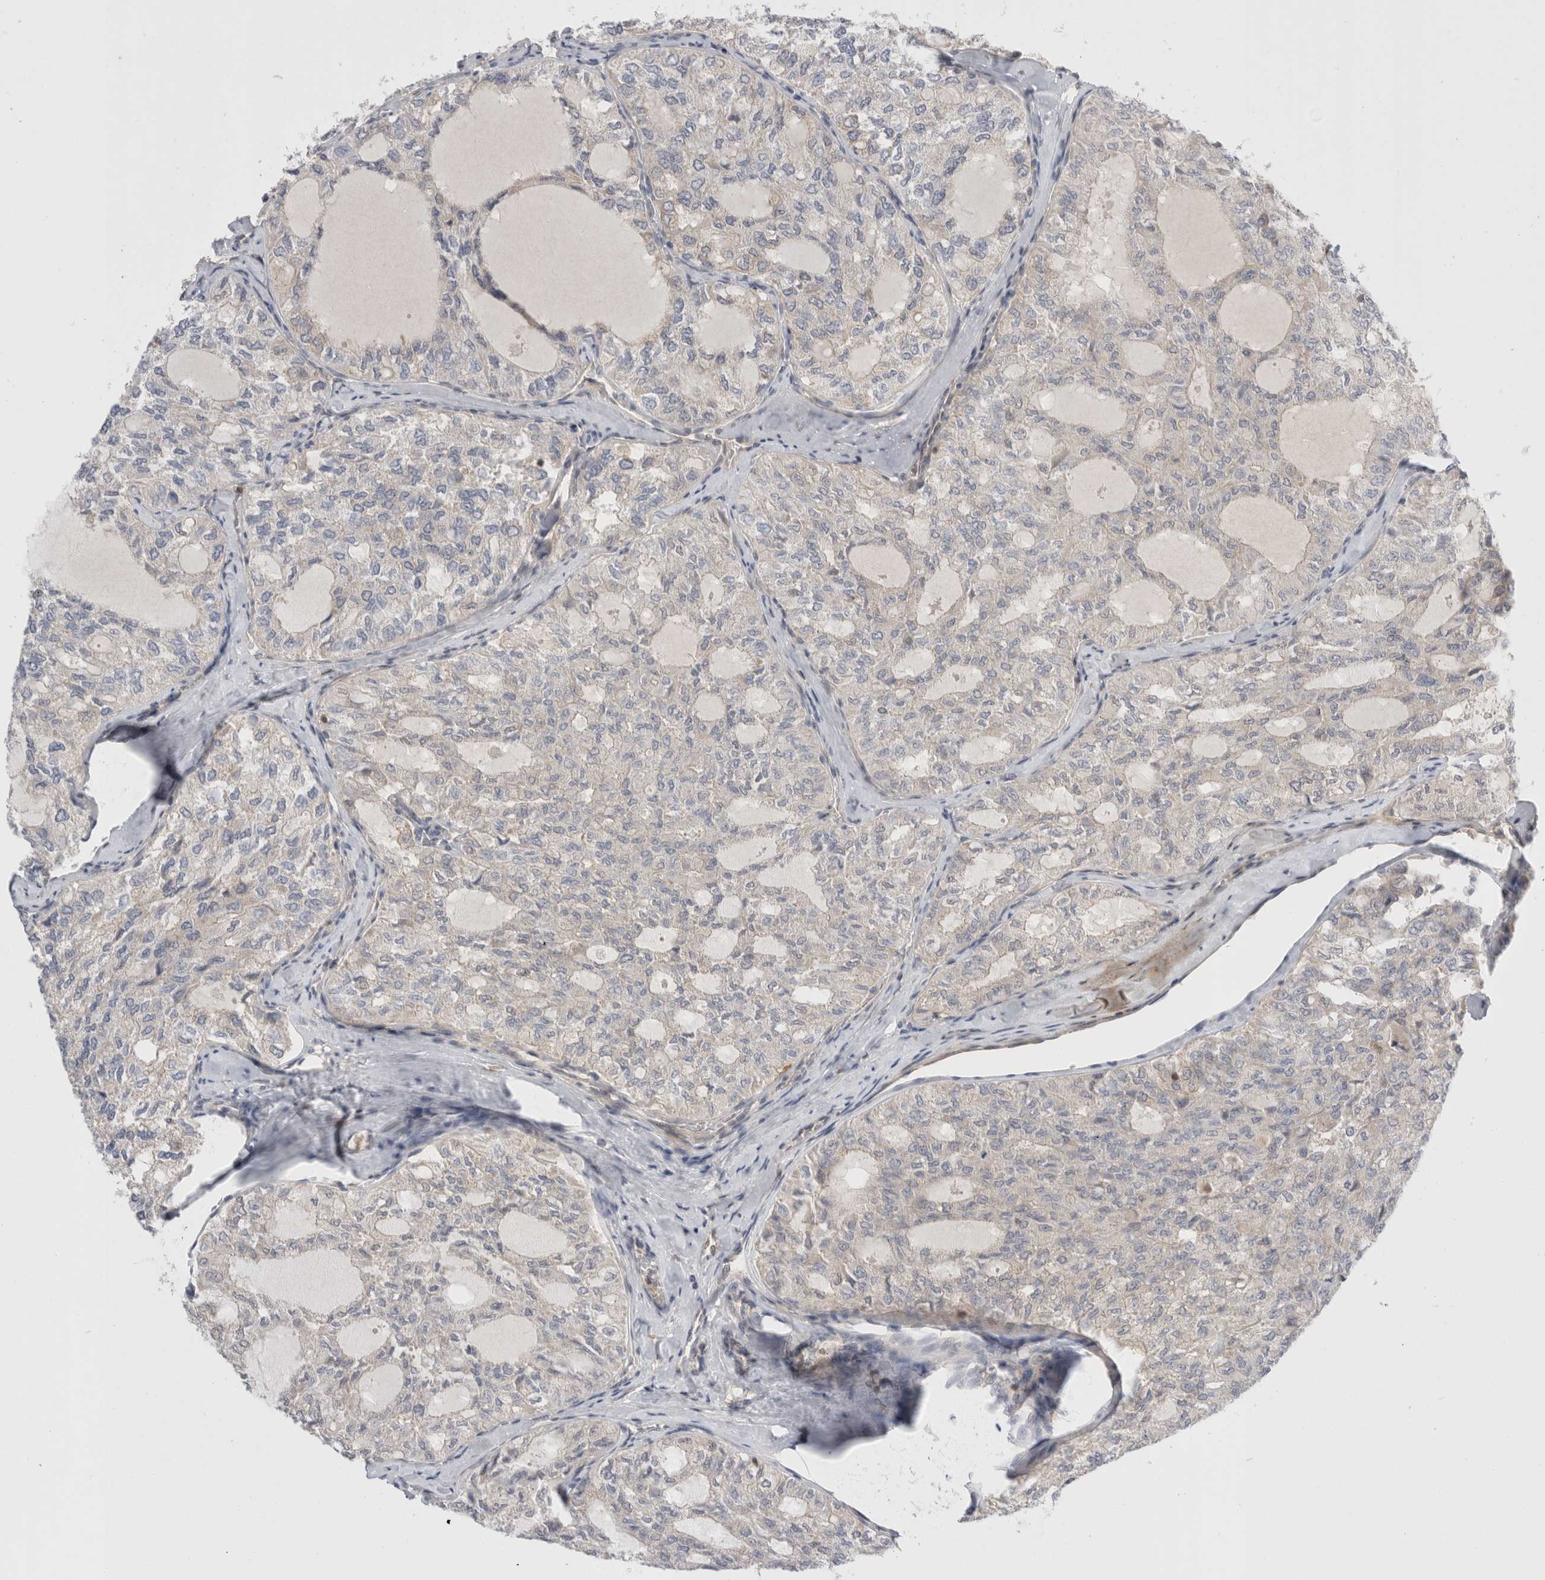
{"staining": {"intensity": "negative", "quantity": "none", "location": "none"}, "tissue": "thyroid cancer", "cell_type": "Tumor cells", "image_type": "cancer", "snomed": [{"axis": "morphology", "description": "Follicular adenoma carcinoma, NOS"}, {"axis": "topography", "description": "Thyroid gland"}], "caption": "IHC image of neoplastic tissue: human follicular adenoma carcinoma (thyroid) stained with DAB reveals no significant protein positivity in tumor cells. The staining is performed using DAB (3,3'-diaminobenzidine) brown chromogen with nuclei counter-stained in using hematoxylin.", "gene": "NFKB1", "patient": {"sex": "male", "age": 75}}